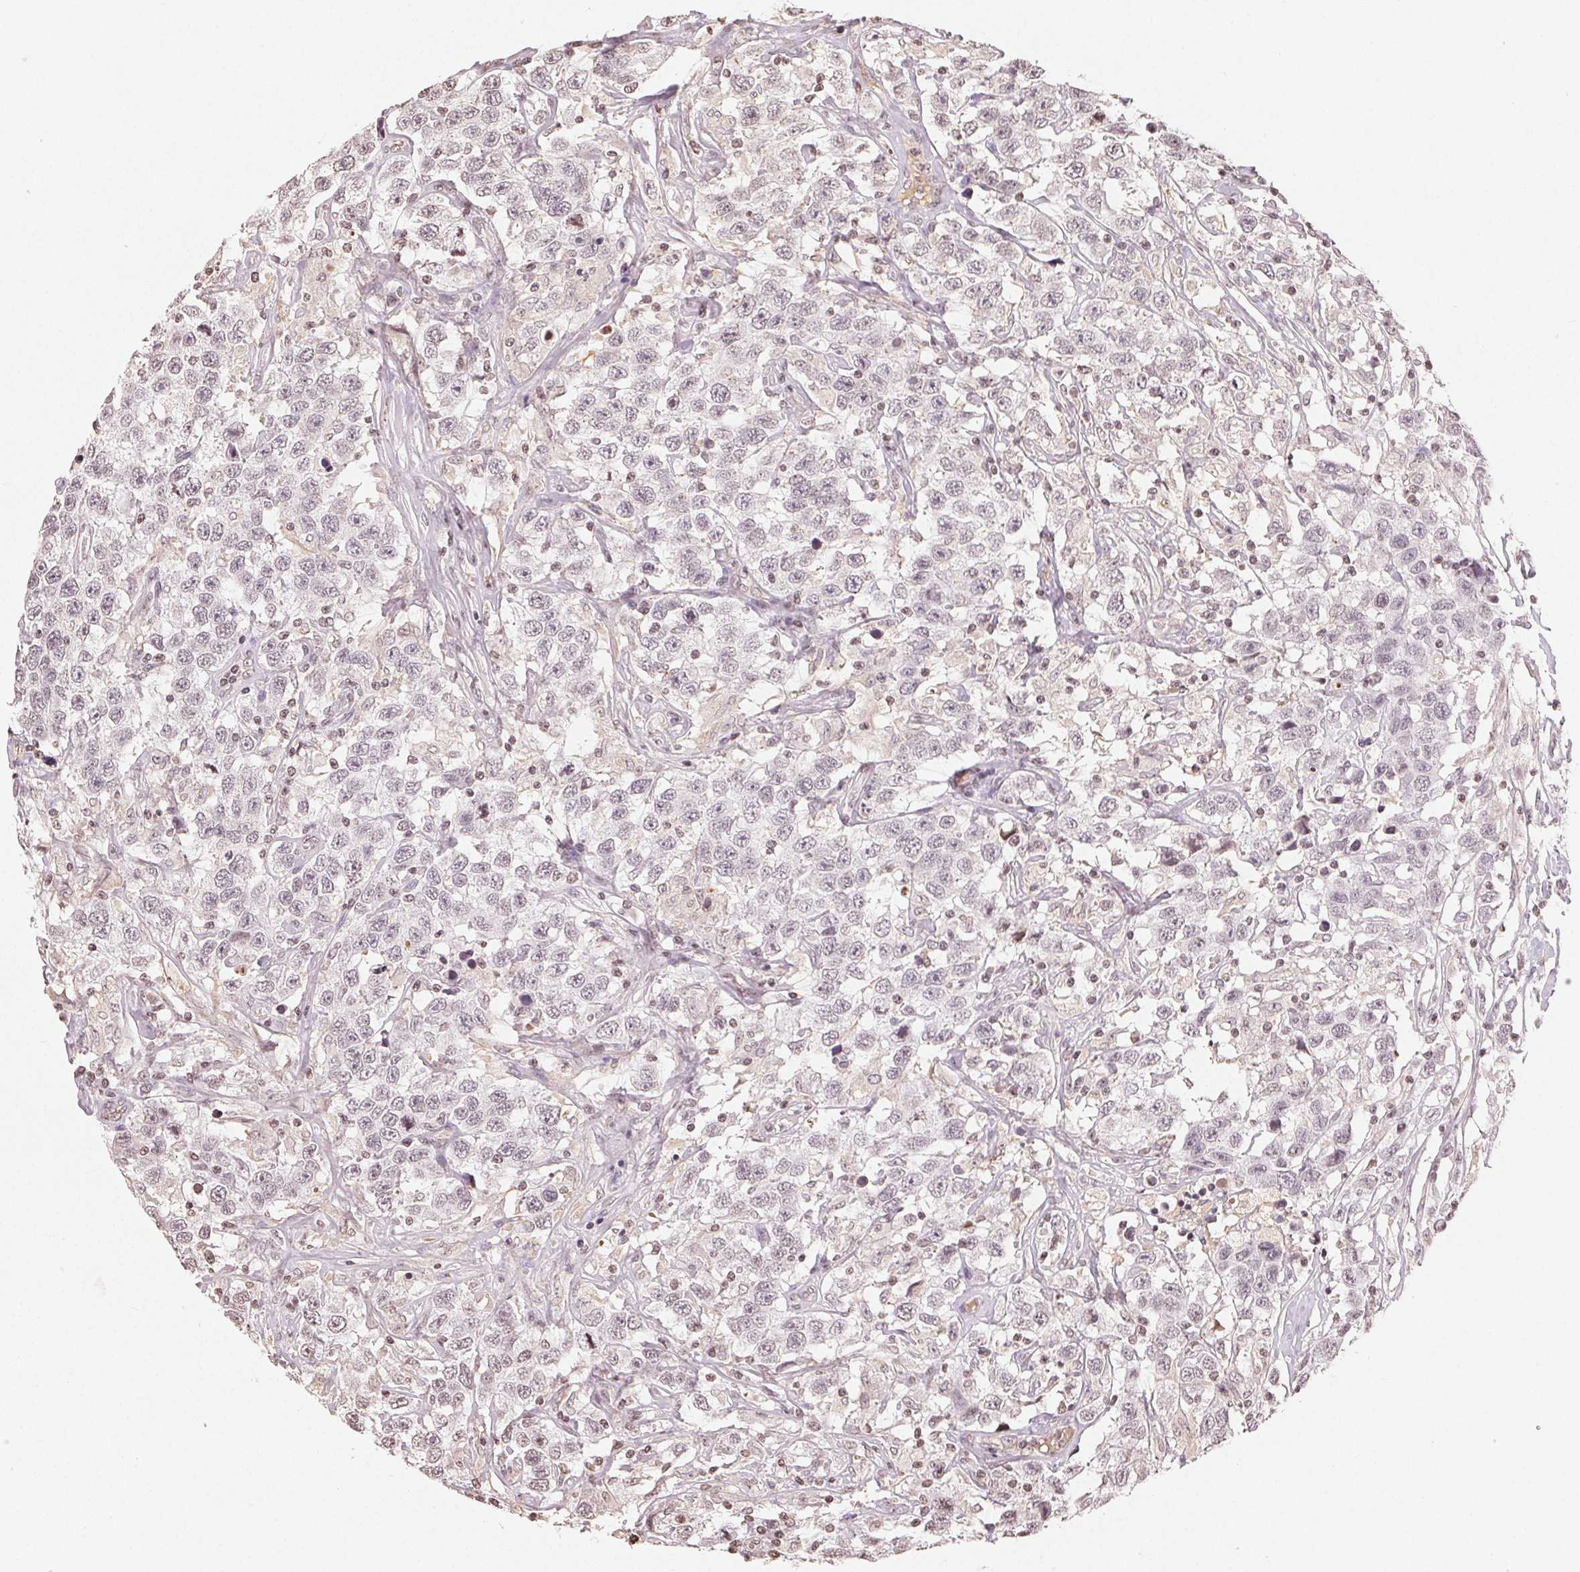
{"staining": {"intensity": "negative", "quantity": "none", "location": "none"}, "tissue": "testis cancer", "cell_type": "Tumor cells", "image_type": "cancer", "snomed": [{"axis": "morphology", "description": "Seminoma, NOS"}, {"axis": "topography", "description": "Testis"}], "caption": "Immunohistochemistry (IHC) micrograph of human testis cancer stained for a protein (brown), which displays no positivity in tumor cells. (DAB (3,3'-diaminobenzidine) immunohistochemistry (IHC), high magnification).", "gene": "TBP", "patient": {"sex": "male", "age": 41}}